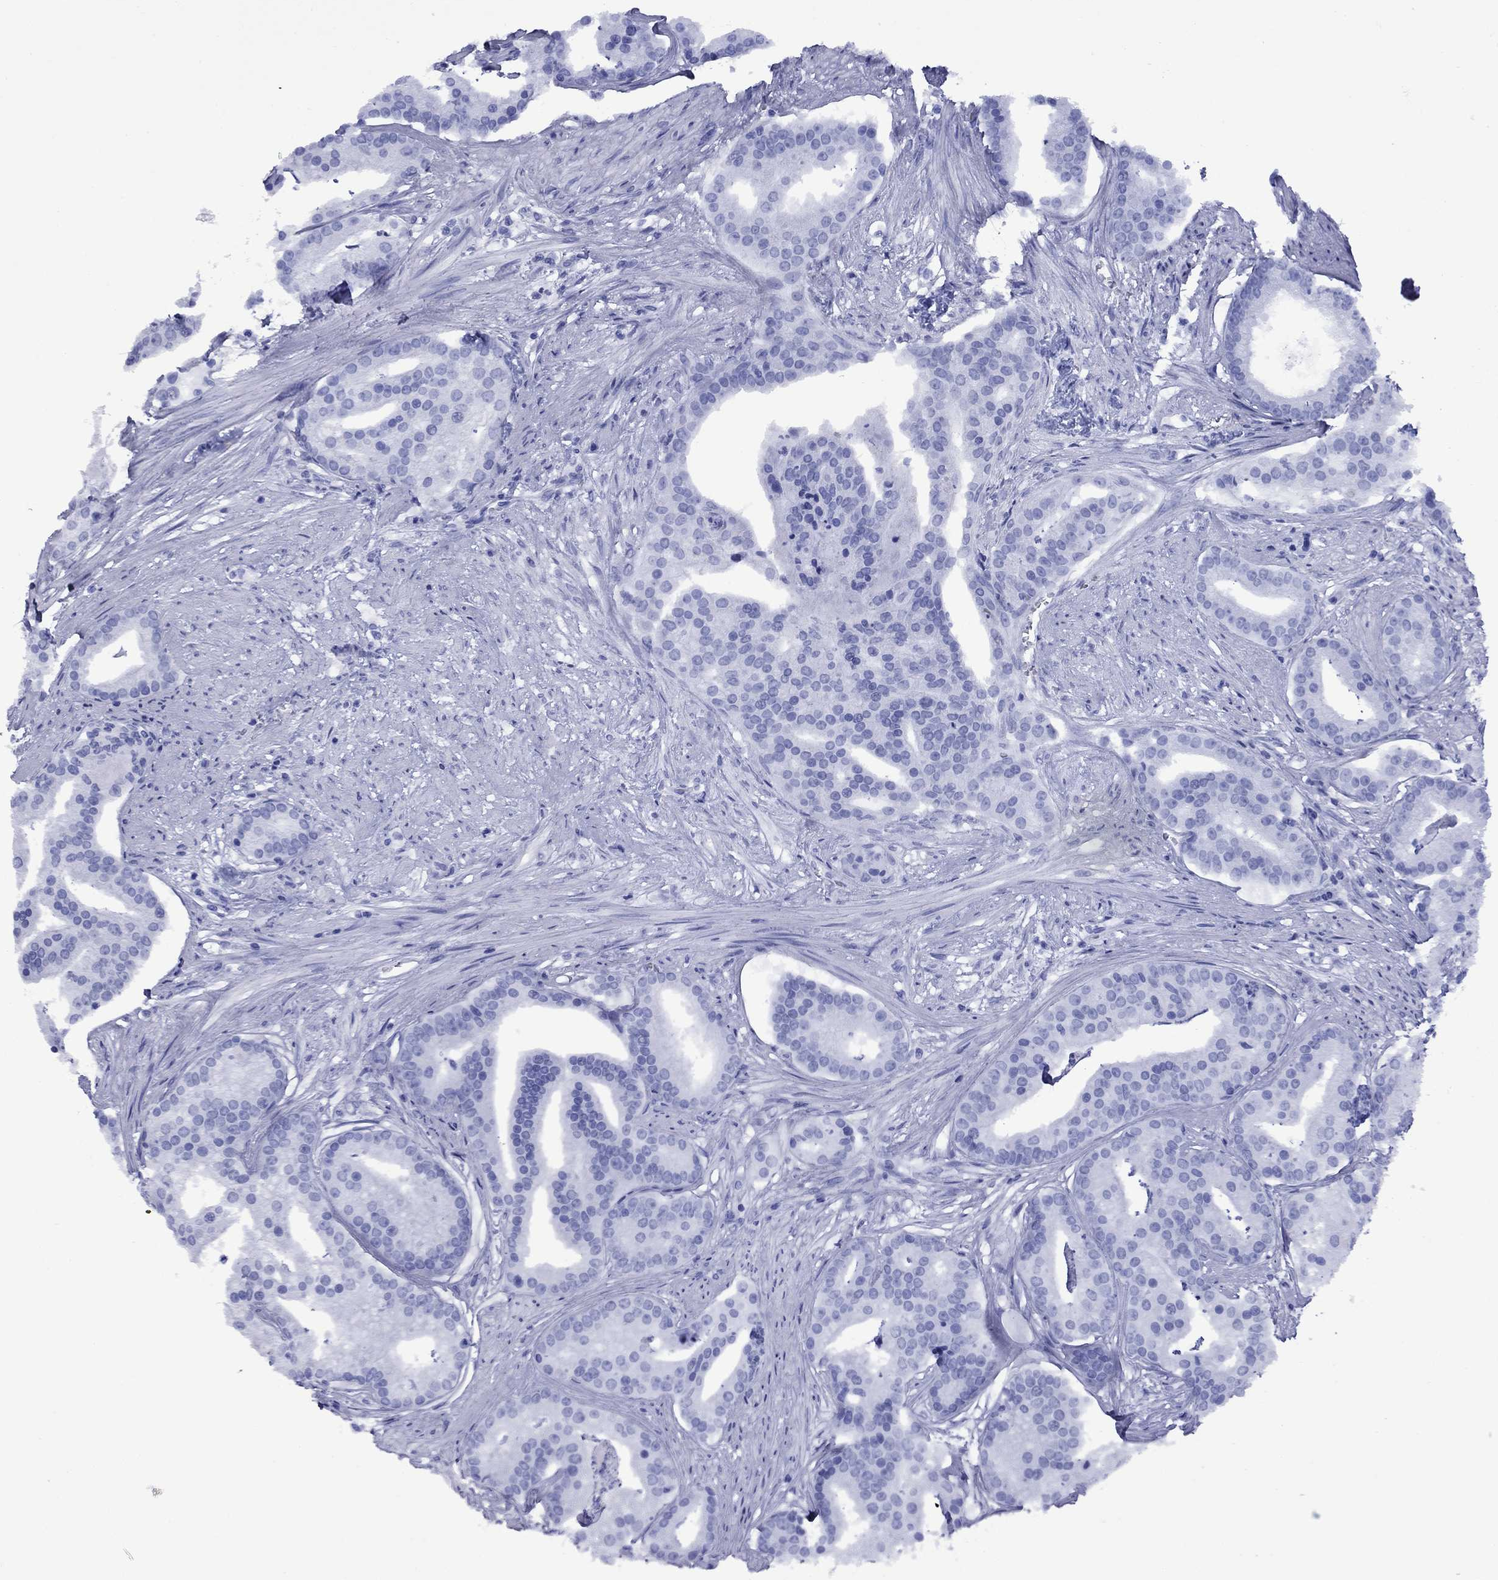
{"staining": {"intensity": "negative", "quantity": "none", "location": "none"}, "tissue": "prostate cancer", "cell_type": "Tumor cells", "image_type": "cancer", "snomed": [{"axis": "morphology", "description": "Adenocarcinoma, NOS"}, {"axis": "topography", "description": "Prostate and seminal vesicle, NOS"}, {"axis": "topography", "description": "Prostate"}], "caption": "High power microscopy micrograph of an immunohistochemistry (IHC) photomicrograph of adenocarcinoma (prostate), revealing no significant positivity in tumor cells.", "gene": "APOA2", "patient": {"sex": "male", "age": 44}}